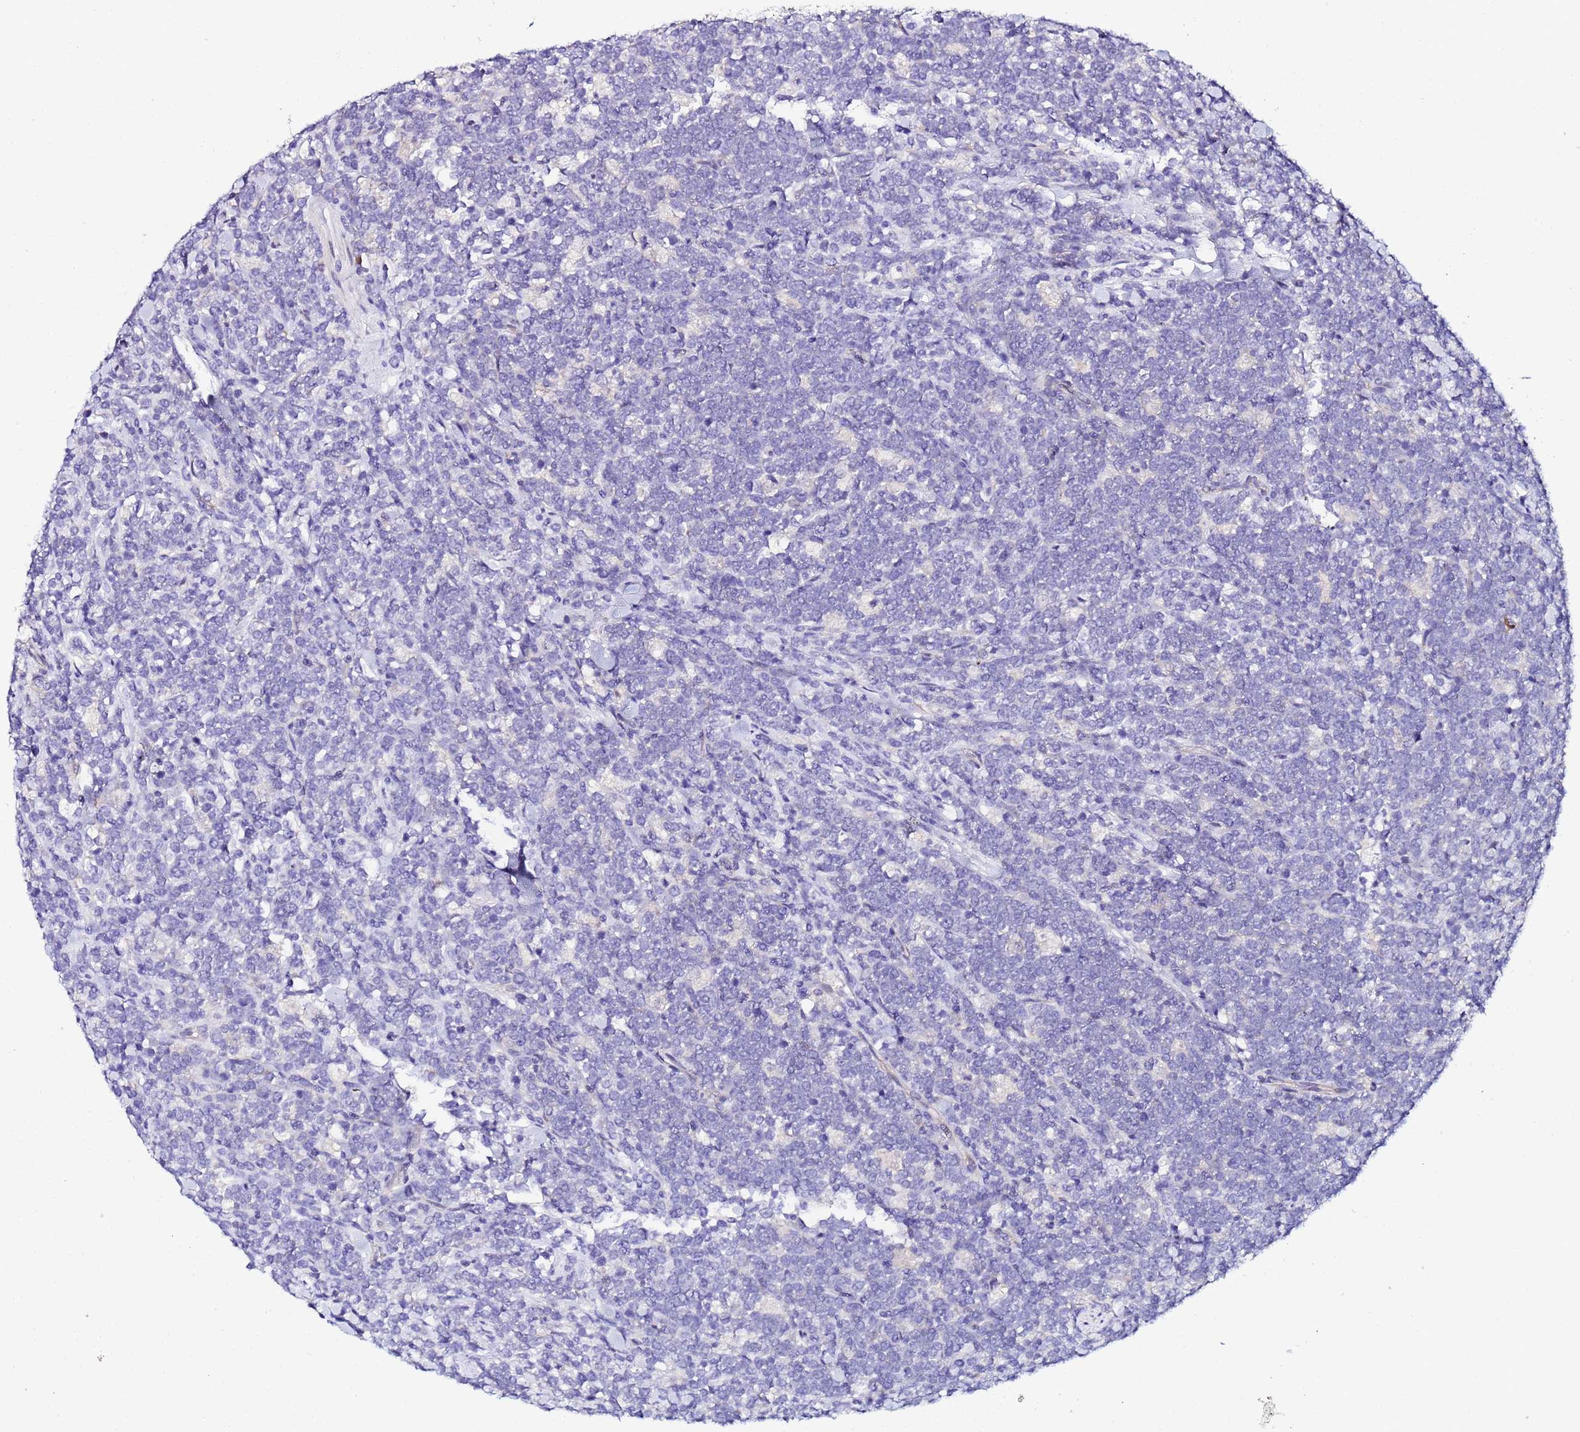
{"staining": {"intensity": "negative", "quantity": "none", "location": "none"}, "tissue": "lymphoma", "cell_type": "Tumor cells", "image_type": "cancer", "snomed": [{"axis": "morphology", "description": "Malignant lymphoma, non-Hodgkin's type, High grade"}, {"axis": "topography", "description": "Small intestine"}], "caption": "Protein analysis of high-grade malignant lymphoma, non-Hodgkin's type demonstrates no significant positivity in tumor cells.", "gene": "JRKL", "patient": {"sex": "male", "age": 8}}